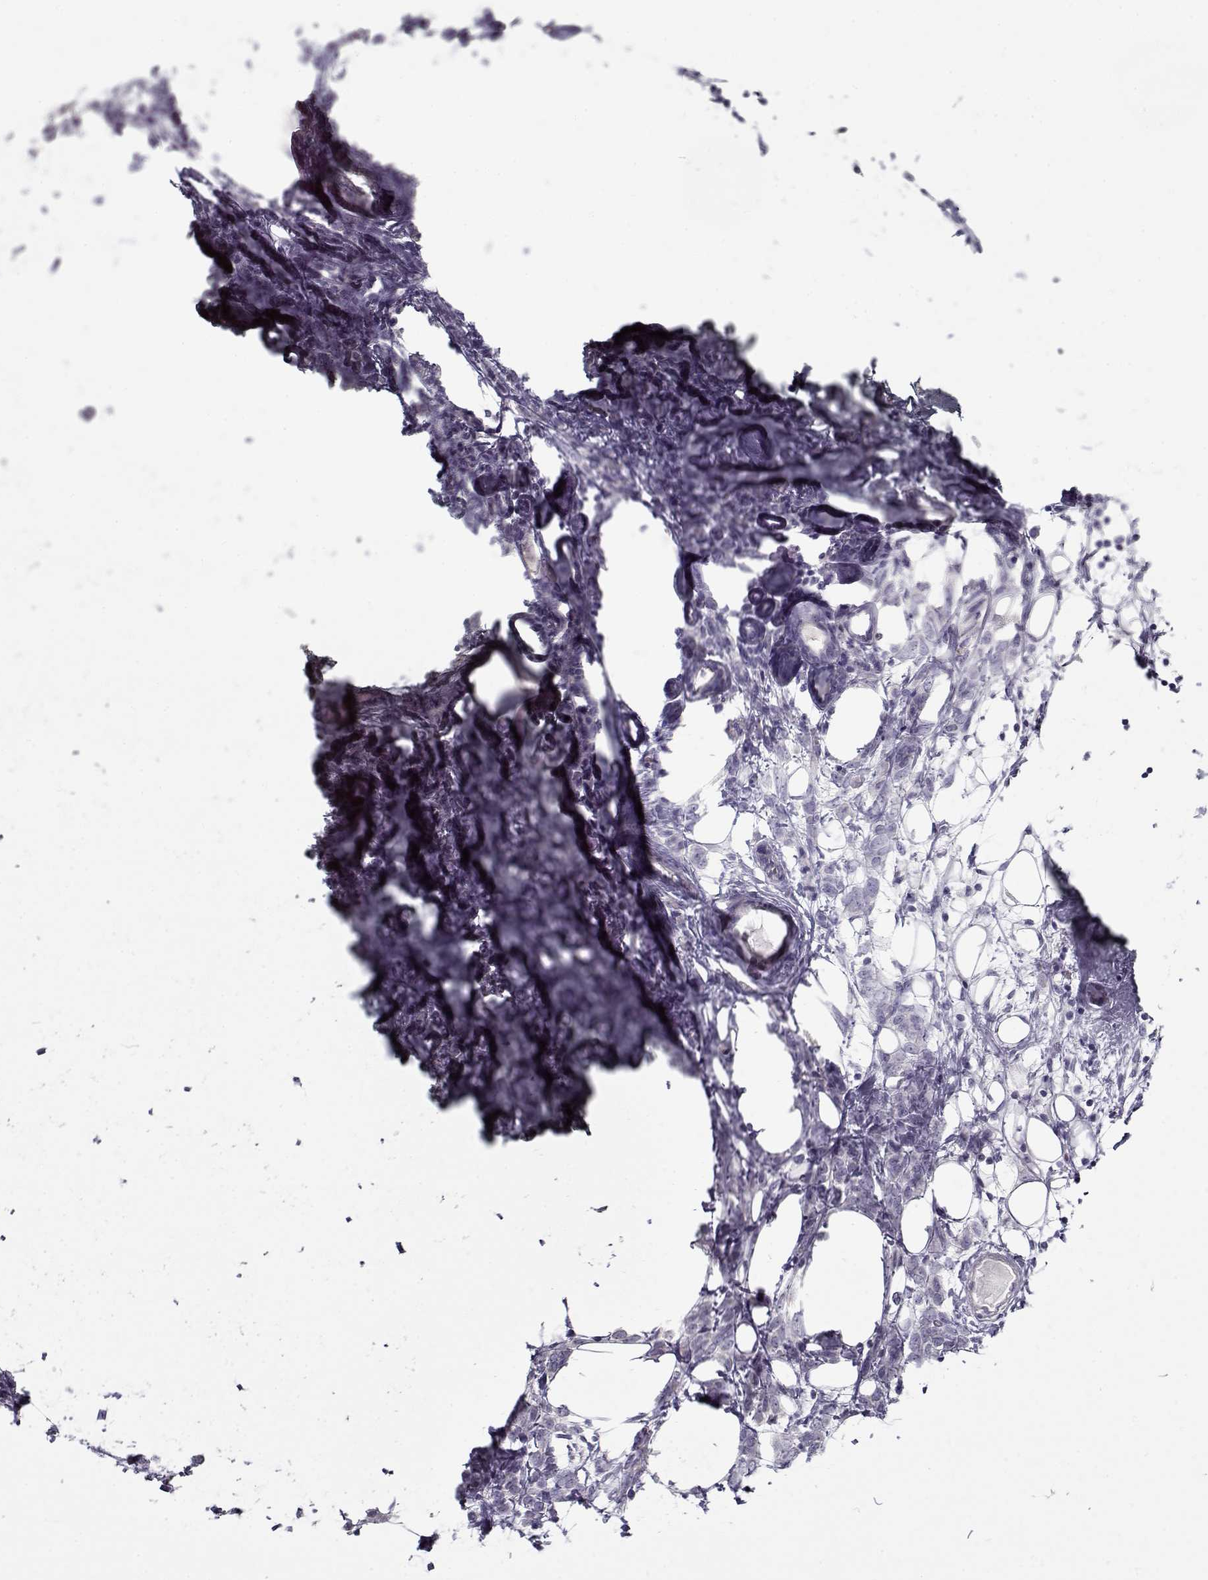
{"staining": {"intensity": "negative", "quantity": "none", "location": "none"}, "tissue": "breast cancer", "cell_type": "Tumor cells", "image_type": "cancer", "snomed": [{"axis": "morphology", "description": "Lobular carcinoma"}, {"axis": "topography", "description": "Breast"}], "caption": "Immunohistochemical staining of human breast cancer shows no significant expression in tumor cells.", "gene": "CCDC136", "patient": {"sex": "female", "age": 49}}